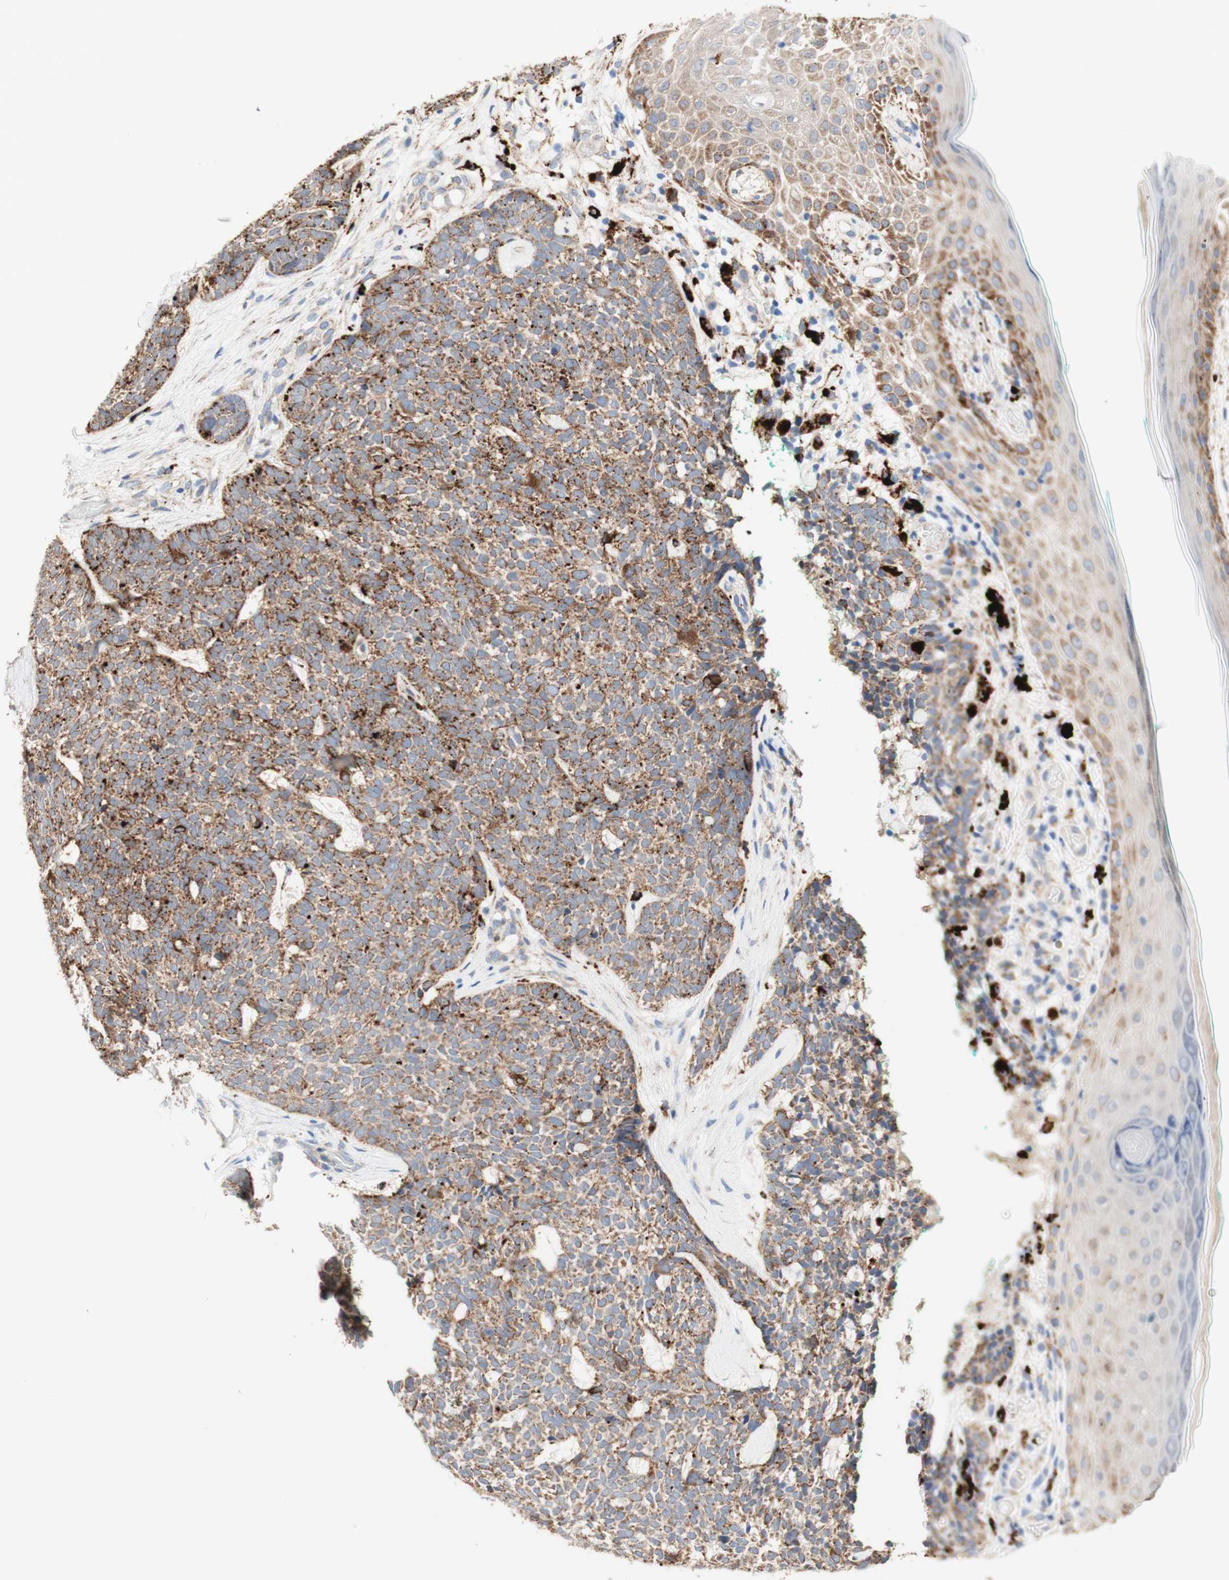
{"staining": {"intensity": "moderate", "quantity": ">75%", "location": "cytoplasmic/membranous"}, "tissue": "skin cancer", "cell_type": "Tumor cells", "image_type": "cancer", "snomed": [{"axis": "morphology", "description": "Basal cell carcinoma"}, {"axis": "topography", "description": "Skin"}], "caption": "Immunohistochemistry (DAB (3,3'-diaminobenzidine)) staining of human skin basal cell carcinoma exhibits moderate cytoplasmic/membranous protein staining in about >75% of tumor cells.", "gene": "URB2", "patient": {"sex": "female", "age": 84}}